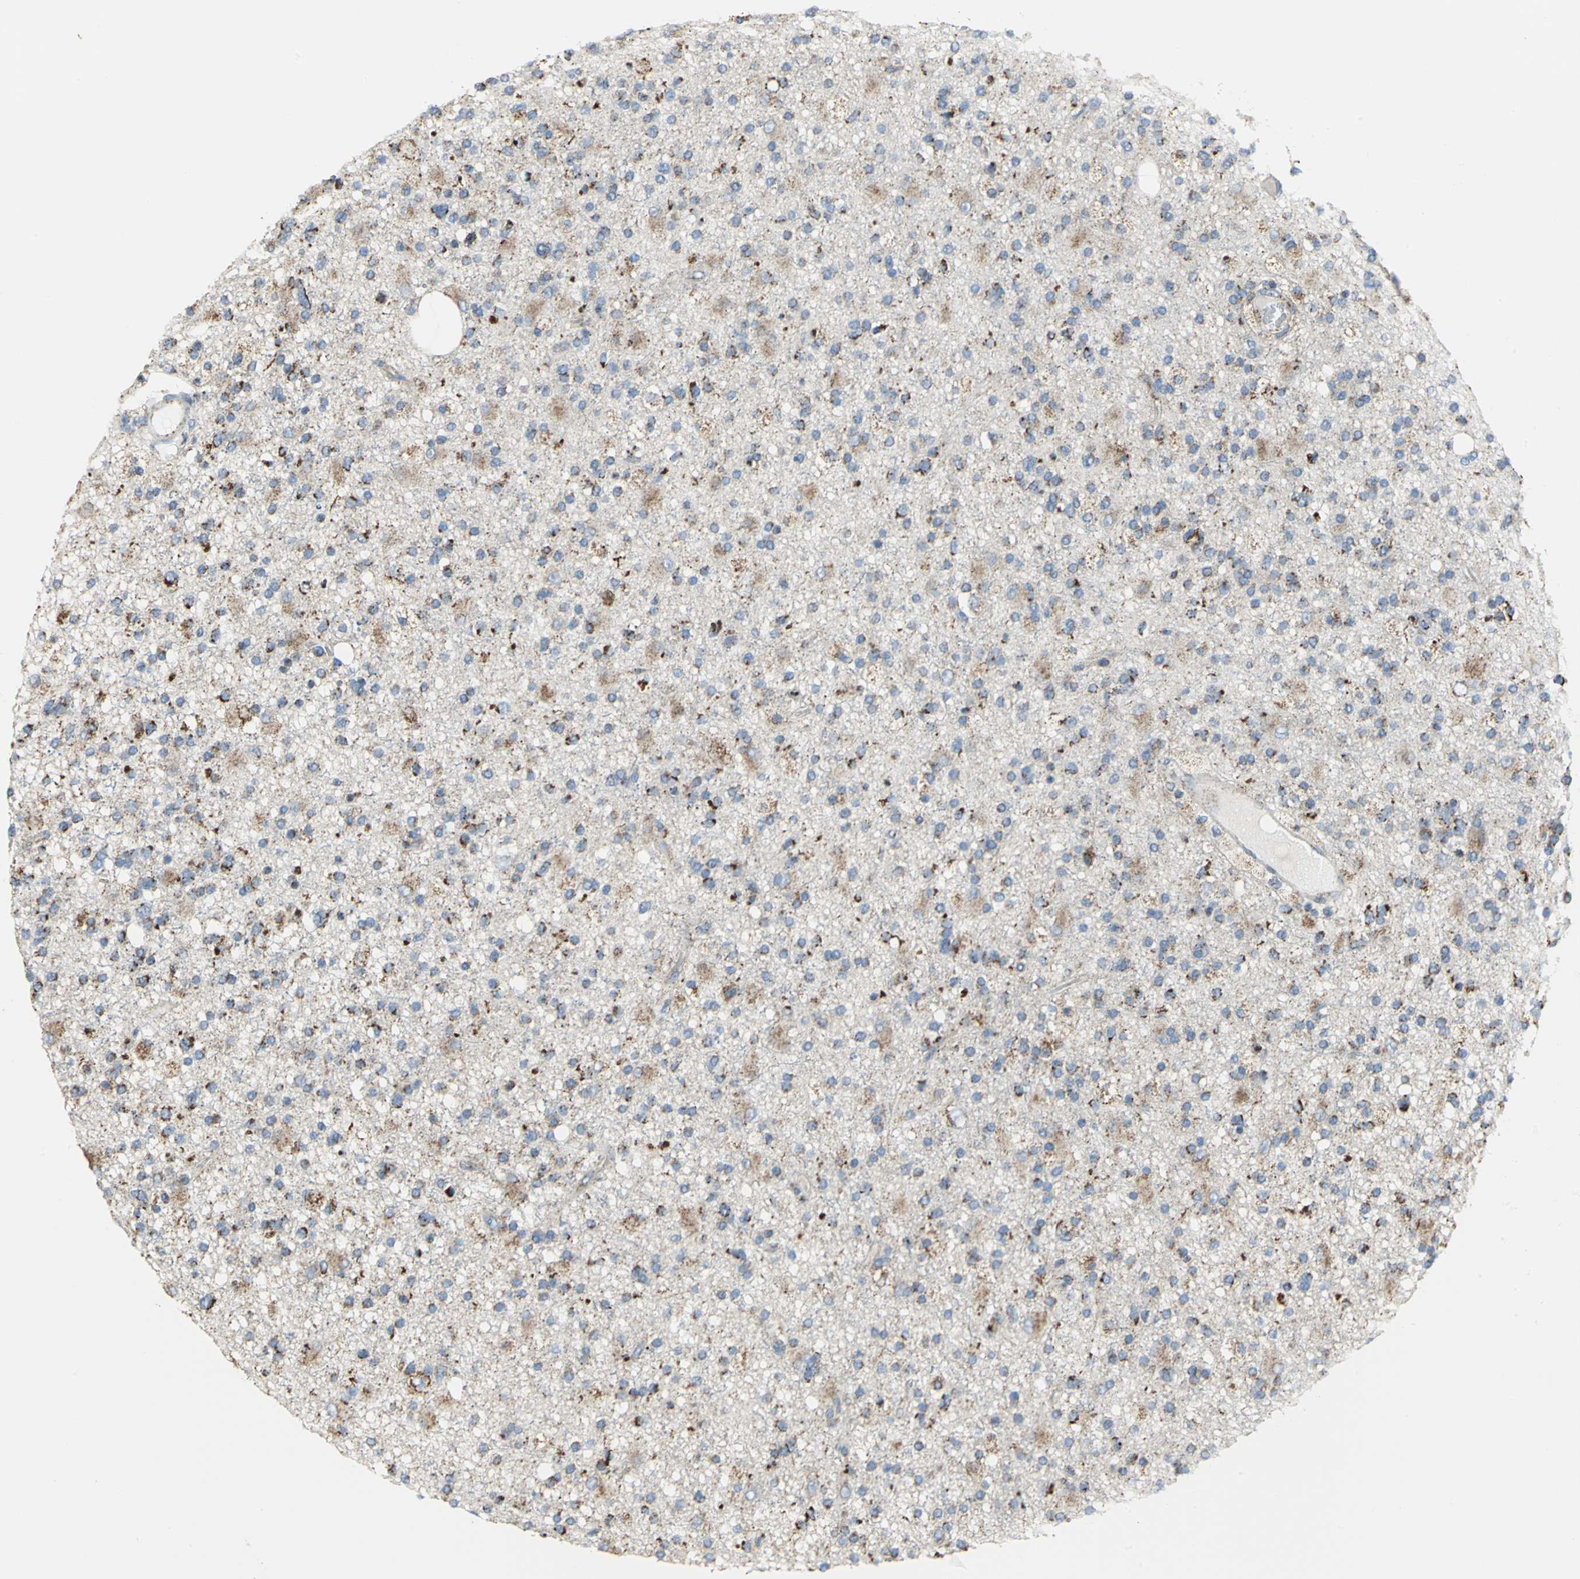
{"staining": {"intensity": "moderate", "quantity": "25%-75%", "location": "cytoplasmic/membranous"}, "tissue": "glioma", "cell_type": "Tumor cells", "image_type": "cancer", "snomed": [{"axis": "morphology", "description": "Glioma, malignant, High grade"}, {"axis": "topography", "description": "Brain"}], "caption": "Malignant high-grade glioma stained for a protein (brown) displays moderate cytoplasmic/membranous positive staining in about 25%-75% of tumor cells.", "gene": "NTRK1", "patient": {"sex": "male", "age": 33}}